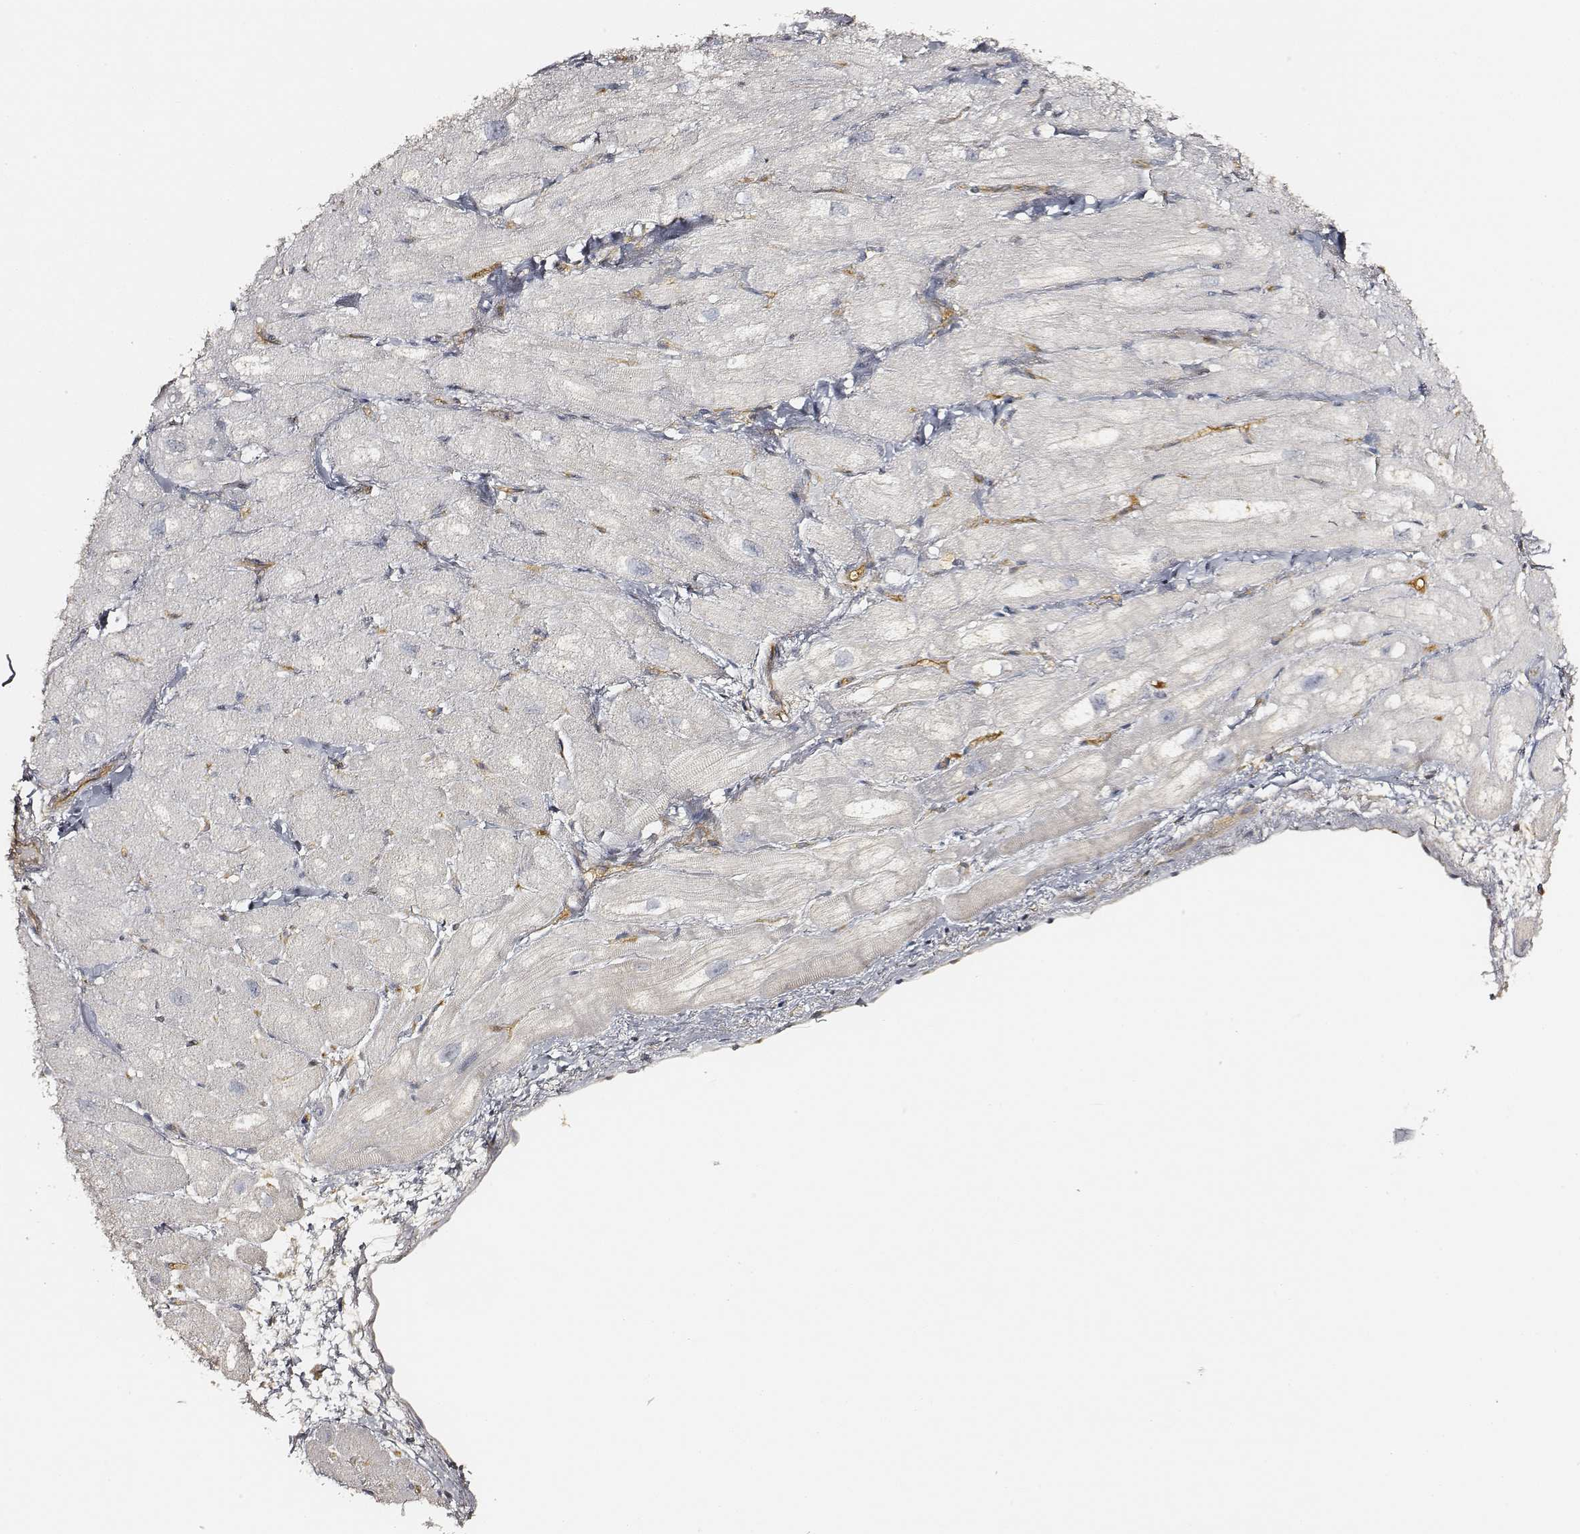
{"staining": {"intensity": "negative", "quantity": "none", "location": "none"}, "tissue": "heart muscle", "cell_type": "Cardiomyocytes", "image_type": "normal", "snomed": [{"axis": "morphology", "description": "Normal tissue, NOS"}, {"axis": "topography", "description": "Heart"}], "caption": "This image is of unremarkable heart muscle stained with IHC to label a protein in brown with the nuclei are counter-stained blue. There is no expression in cardiomyocytes.", "gene": "CARS1", "patient": {"sex": "male", "age": 60}}